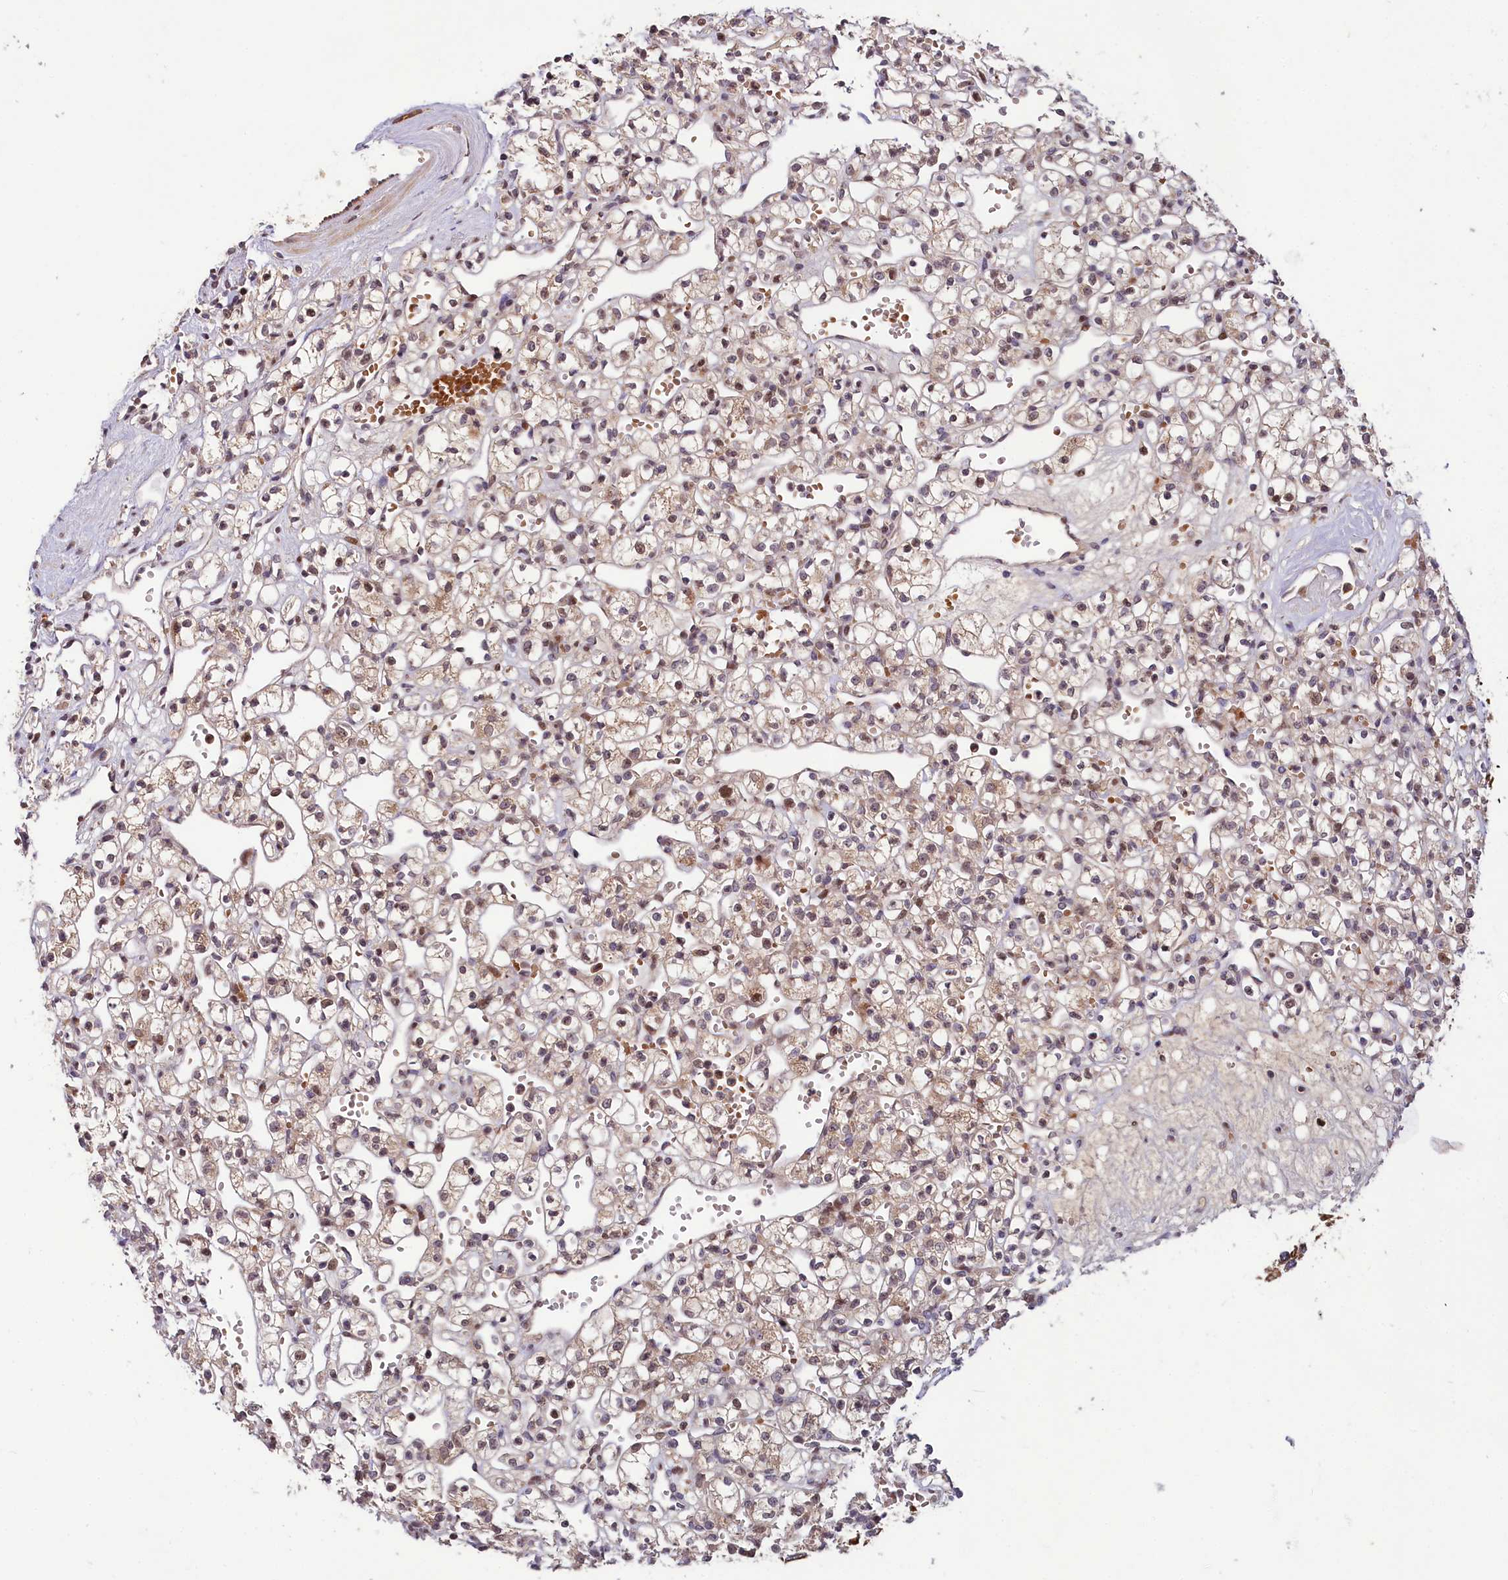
{"staining": {"intensity": "weak", "quantity": "25%-75%", "location": "cytoplasmic/membranous,nuclear"}, "tissue": "renal cancer", "cell_type": "Tumor cells", "image_type": "cancer", "snomed": [{"axis": "morphology", "description": "Adenocarcinoma, NOS"}, {"axis": "topography", "description": "Kidney"}], "caption": "Immunohistochemistry (IHC) histopathology image of neoplastic tissue: renal adenocarcinoma stained using IHC displays low levels of weak protein expression localized specifically in the cytoplasmic/membranous and nuclear of tumor cells, appearing as a cytoplasmic/membranous and nuclear brown color.", "gene": "N4BP2L1", "patient": {"sex": "female", "age": 59}}